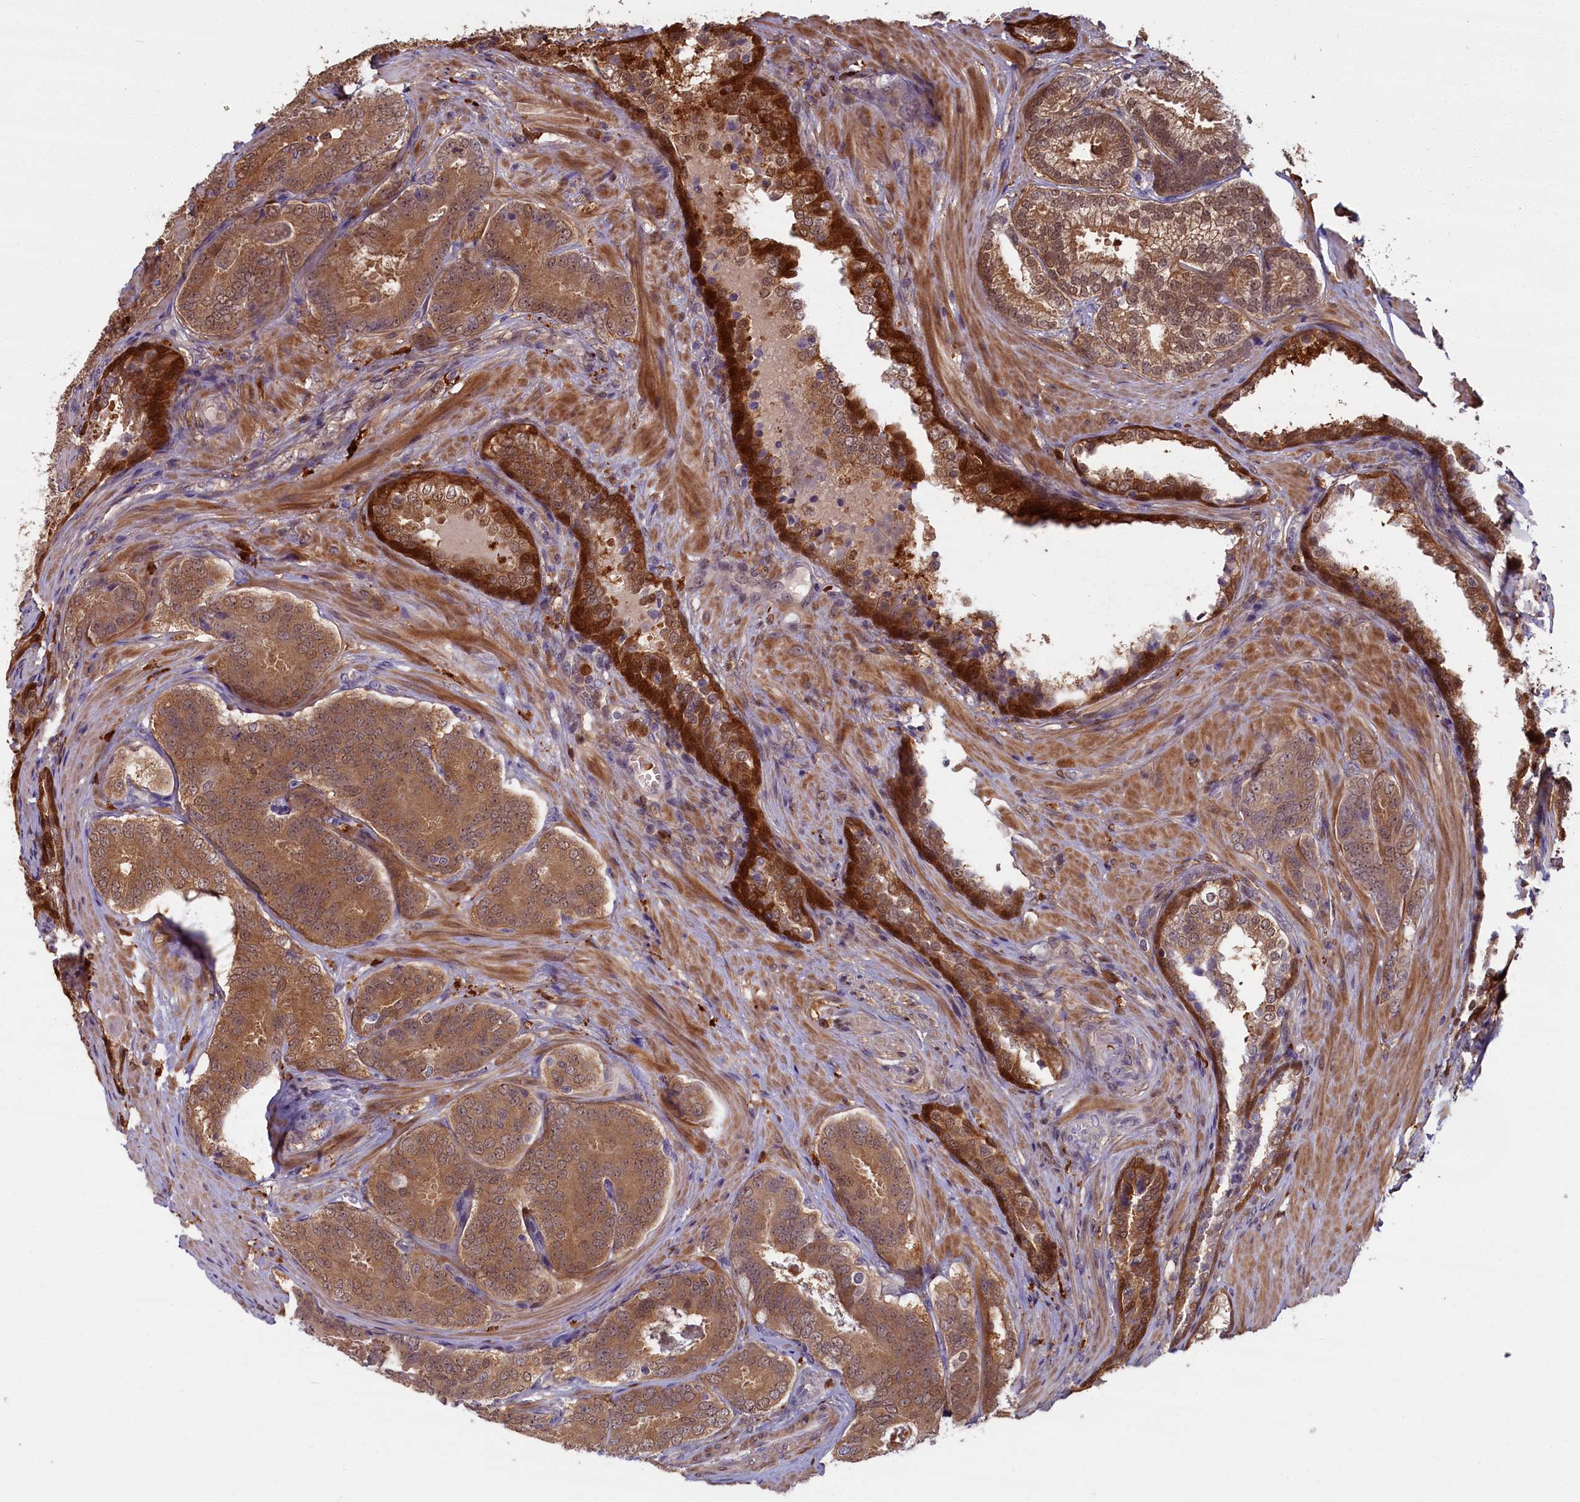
{"staining": {"intensity": "moderate", "quantity": ">75%", "location": "cytoplasmic/membranous"}, "tissue": "prostate cancer", "cell_type": "Tumor cells", "image_type": "cancer", "snomed": [{"axis": "morphology", "description": "Adenocarcinoma, High grade"}, {"axis": "topography", "description": "Prostate"}], "caption": "DAB (3,3'-diaminobenzidine) immunohistochemical staining of prostate cancer reveals moderate cytoplasmic/membranous protein positivity in approximately >75% of tumor cells.", "gene": "BLVRB", "patient": {"sex": "male", "age": 63}}